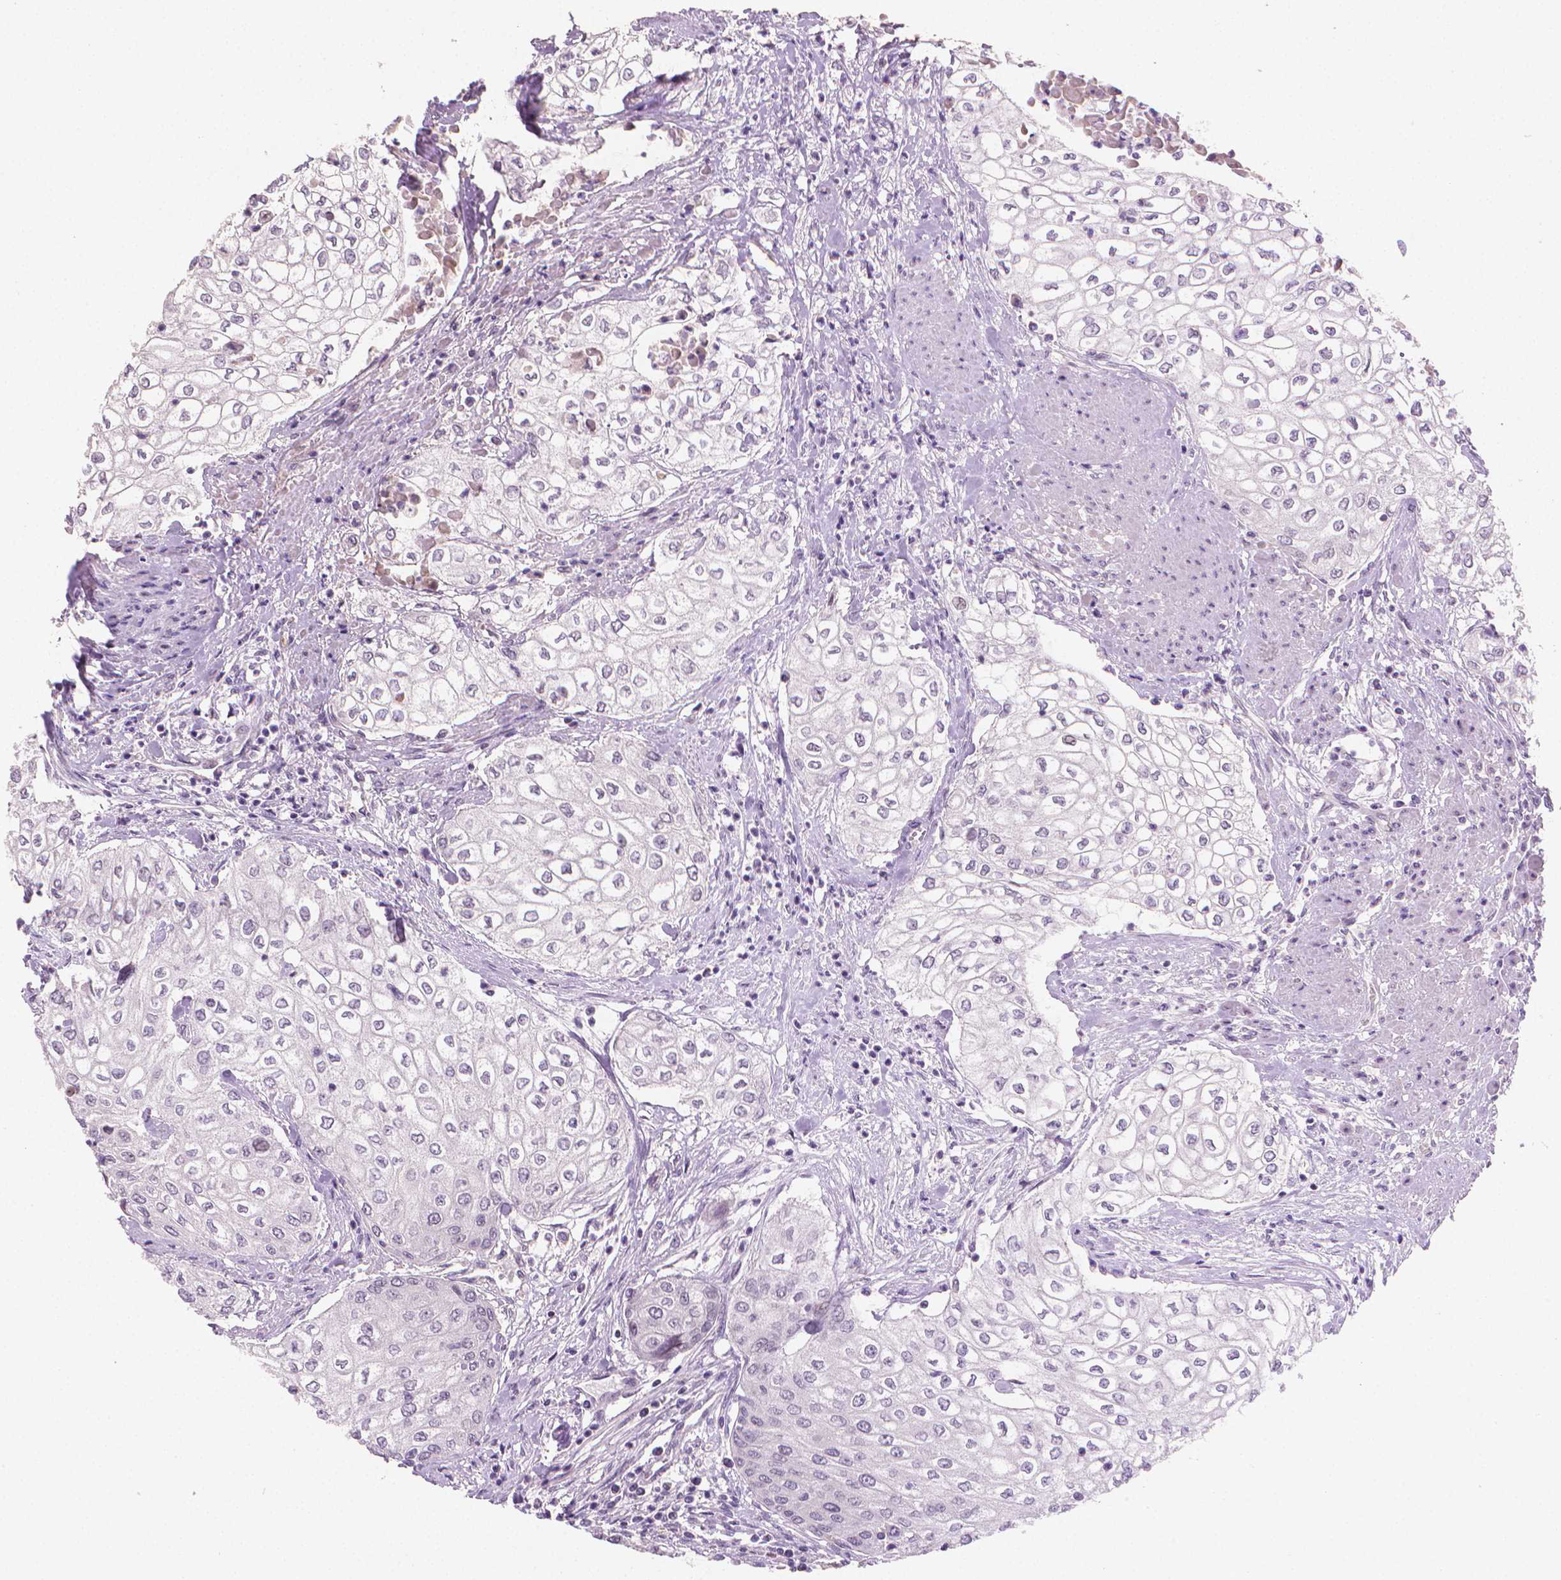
{"staining": {"intensity": "negative", "quantity": "none", "location": "none"}, "tissue": "urothelial cancer", "cell_type": "Tumor cells", "image_type": "cancer", "snomed": [{"axis": "morphology", "description": "Urothelial carcinoma, High grade"}, {"axis": "topography", "description": "Urinary bladder"}], "caption": "The photomicrograph reveals no staining of tumor cells in high-grade urothelial carcinoma.", "gene": "CLXN", "patient": {"sex": "male", "age": 62}}